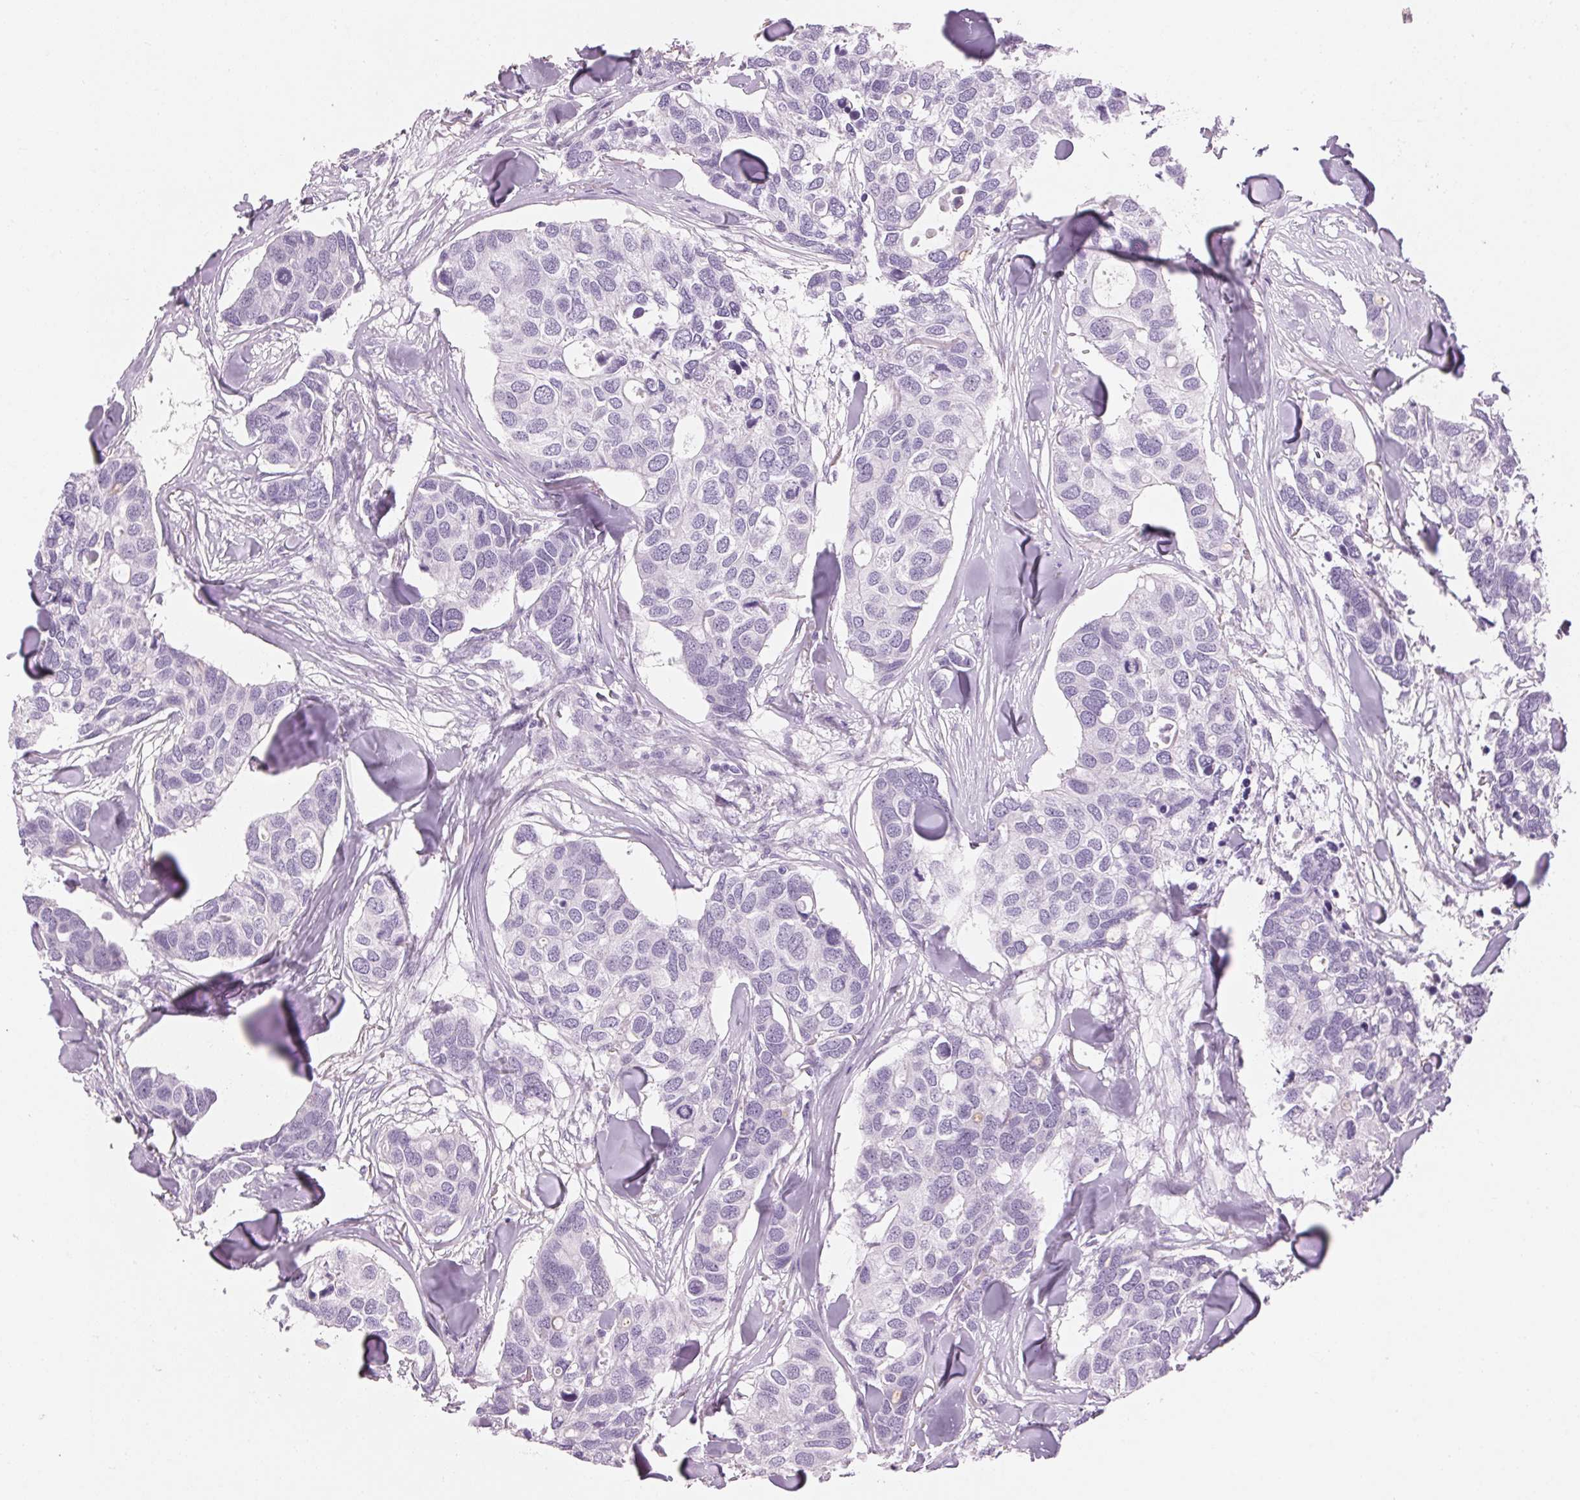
{"staining": {"intensity": "negative", "quantity": "none", "location": "none"}, "tissue": "breast cancer", "cell_type": "Tumor cells", "image_type": "cancer", "snomed": [{"axis": "morphology", "description": "Duct carcinoma"}, {"axis": "topography", "description": "Breast"}], "caption": "IHC image of breast cancer (intraductal carcinoma) stained for a protein (brown), which reveals no staining in tumor cells.", "gene": "KLK7", "patient": {"sex": "female", "age": 83}}